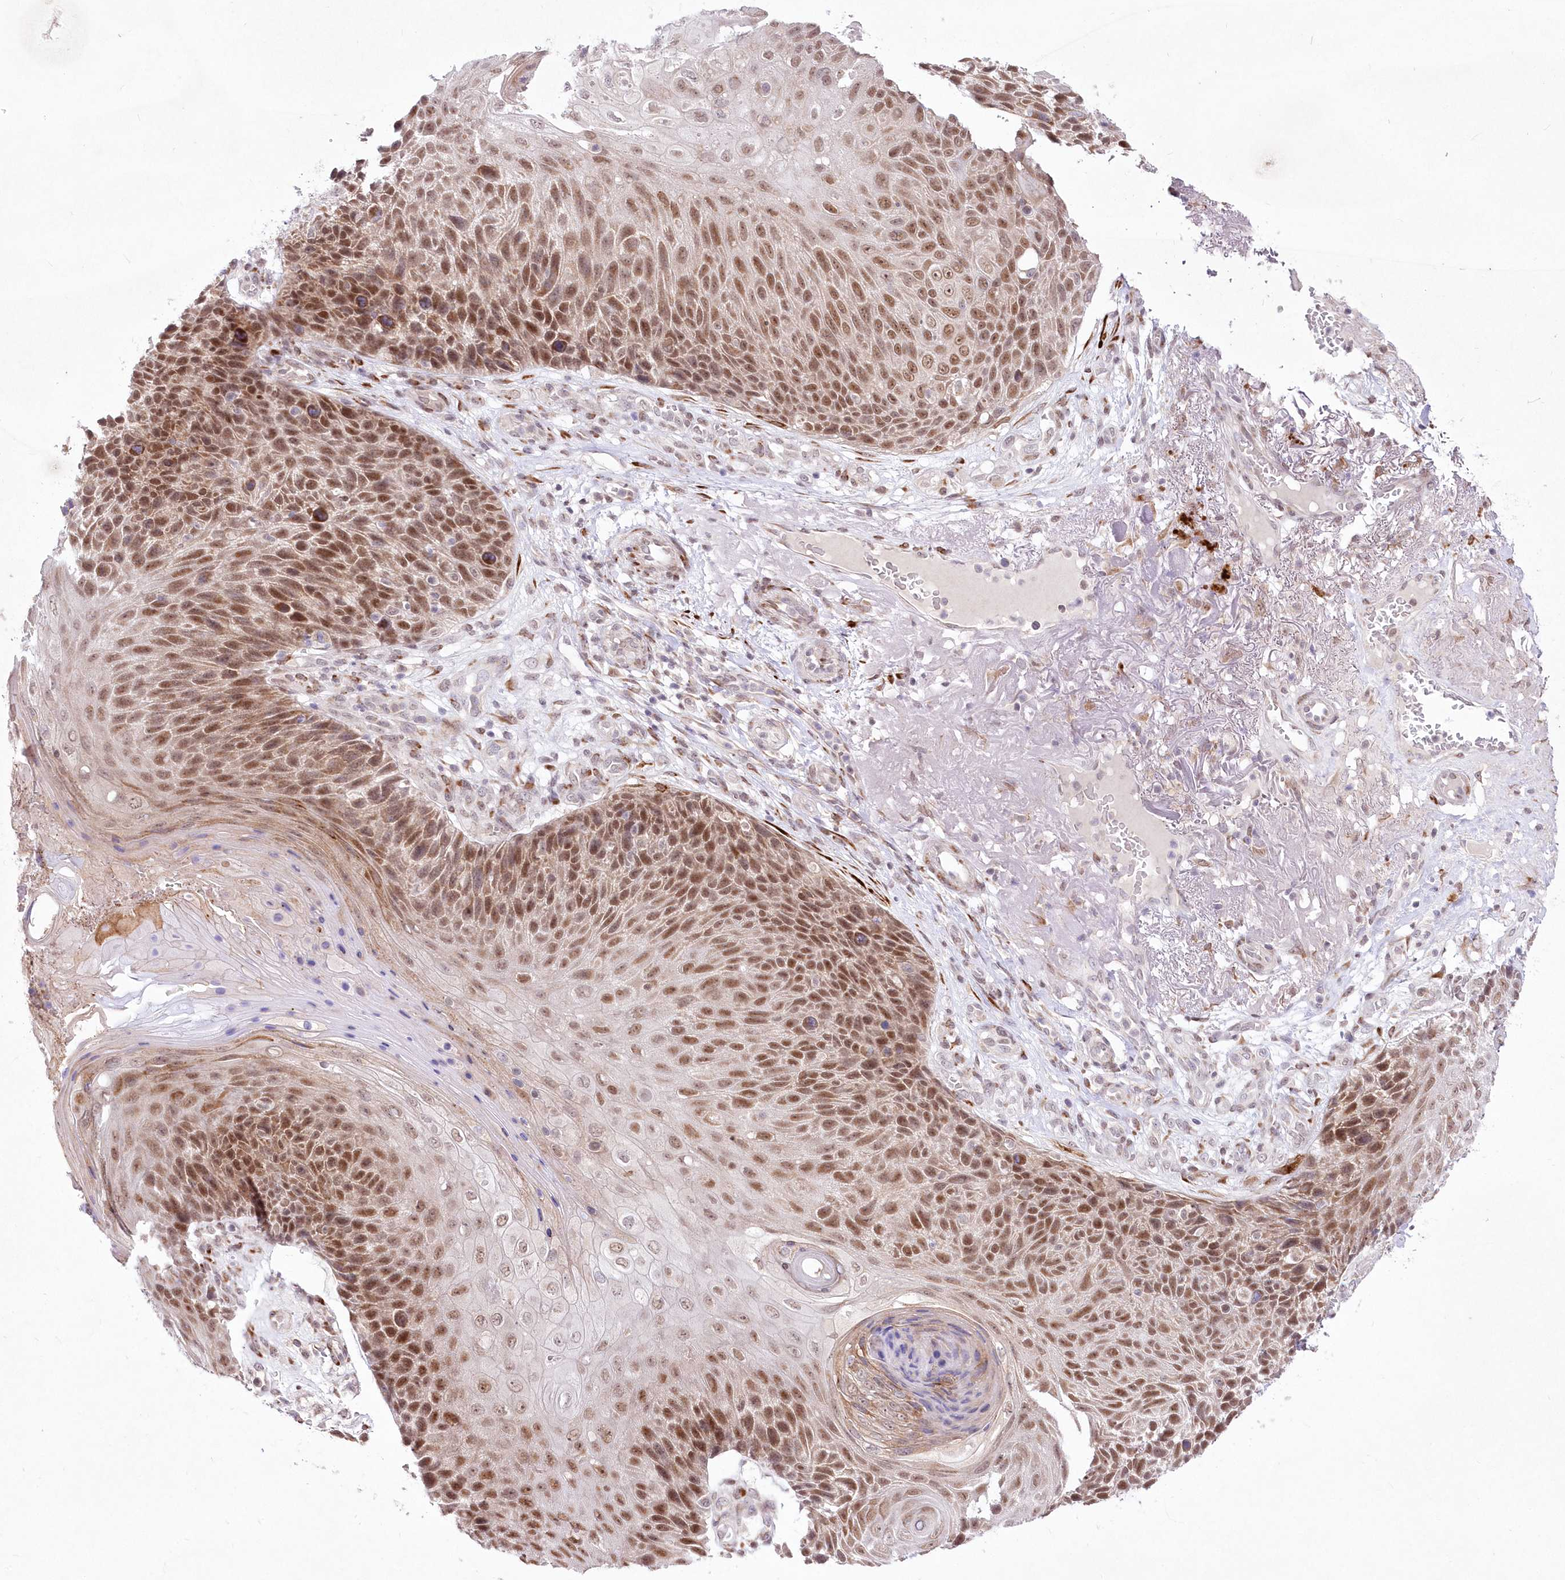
{"staining": {"intensity": "moderate", "quantity": ">75%", "location": "nuclear"}, "tissue": "skin cancer", "cell_type": "Tumor cells", "image_type": "cancer", "snomed": [{"axis": "morphology", "description": "Squamous cell carcinoma, NOS"}, {"axis": "topography", "description": "Skin"}], "caption": "The photomicrograph shows staining of skin cancer, revealing moderate nuclear protein positivity (brown color) within tumor cells.", "gene": "LDB1", "patient": {"sex": "female", "age": 88}}